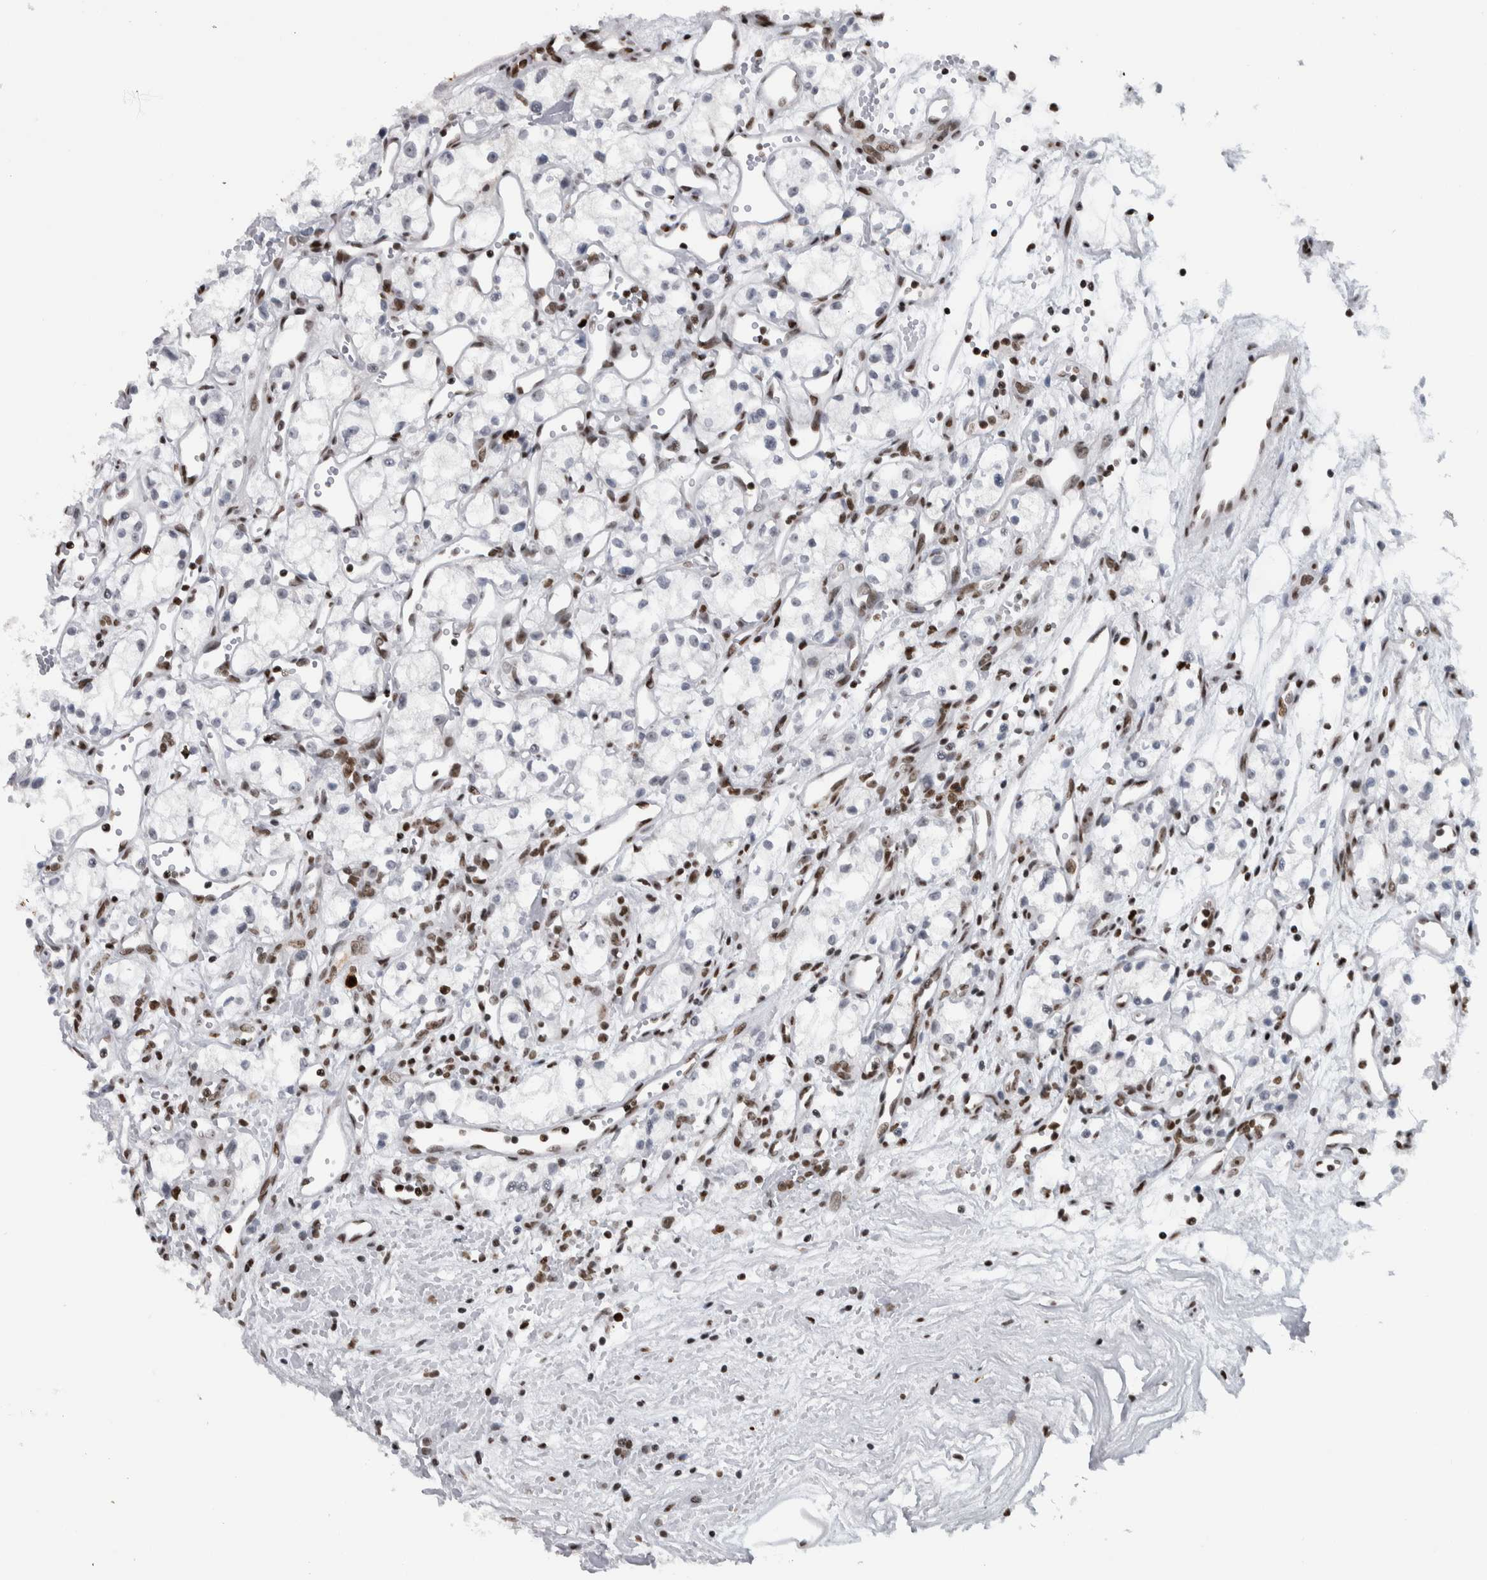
{"staining": {"intensity": "weak", "quantity": "<25%", "location": "nuclear"}, "tissue": "renal cancer", "cell_type": "Tumor cells", "image_type": "cancer", "snomed": [{"axis": "morphology", "description": "Adenocarcinoma, NOS"}, {"axis": "topography", "description": "Kidney"}], "caption": "Tumor cells are negative for brown protein staining in renal cancer.", "gene": "TOP2B", "patient": {"sex": "male", "age": 59}}